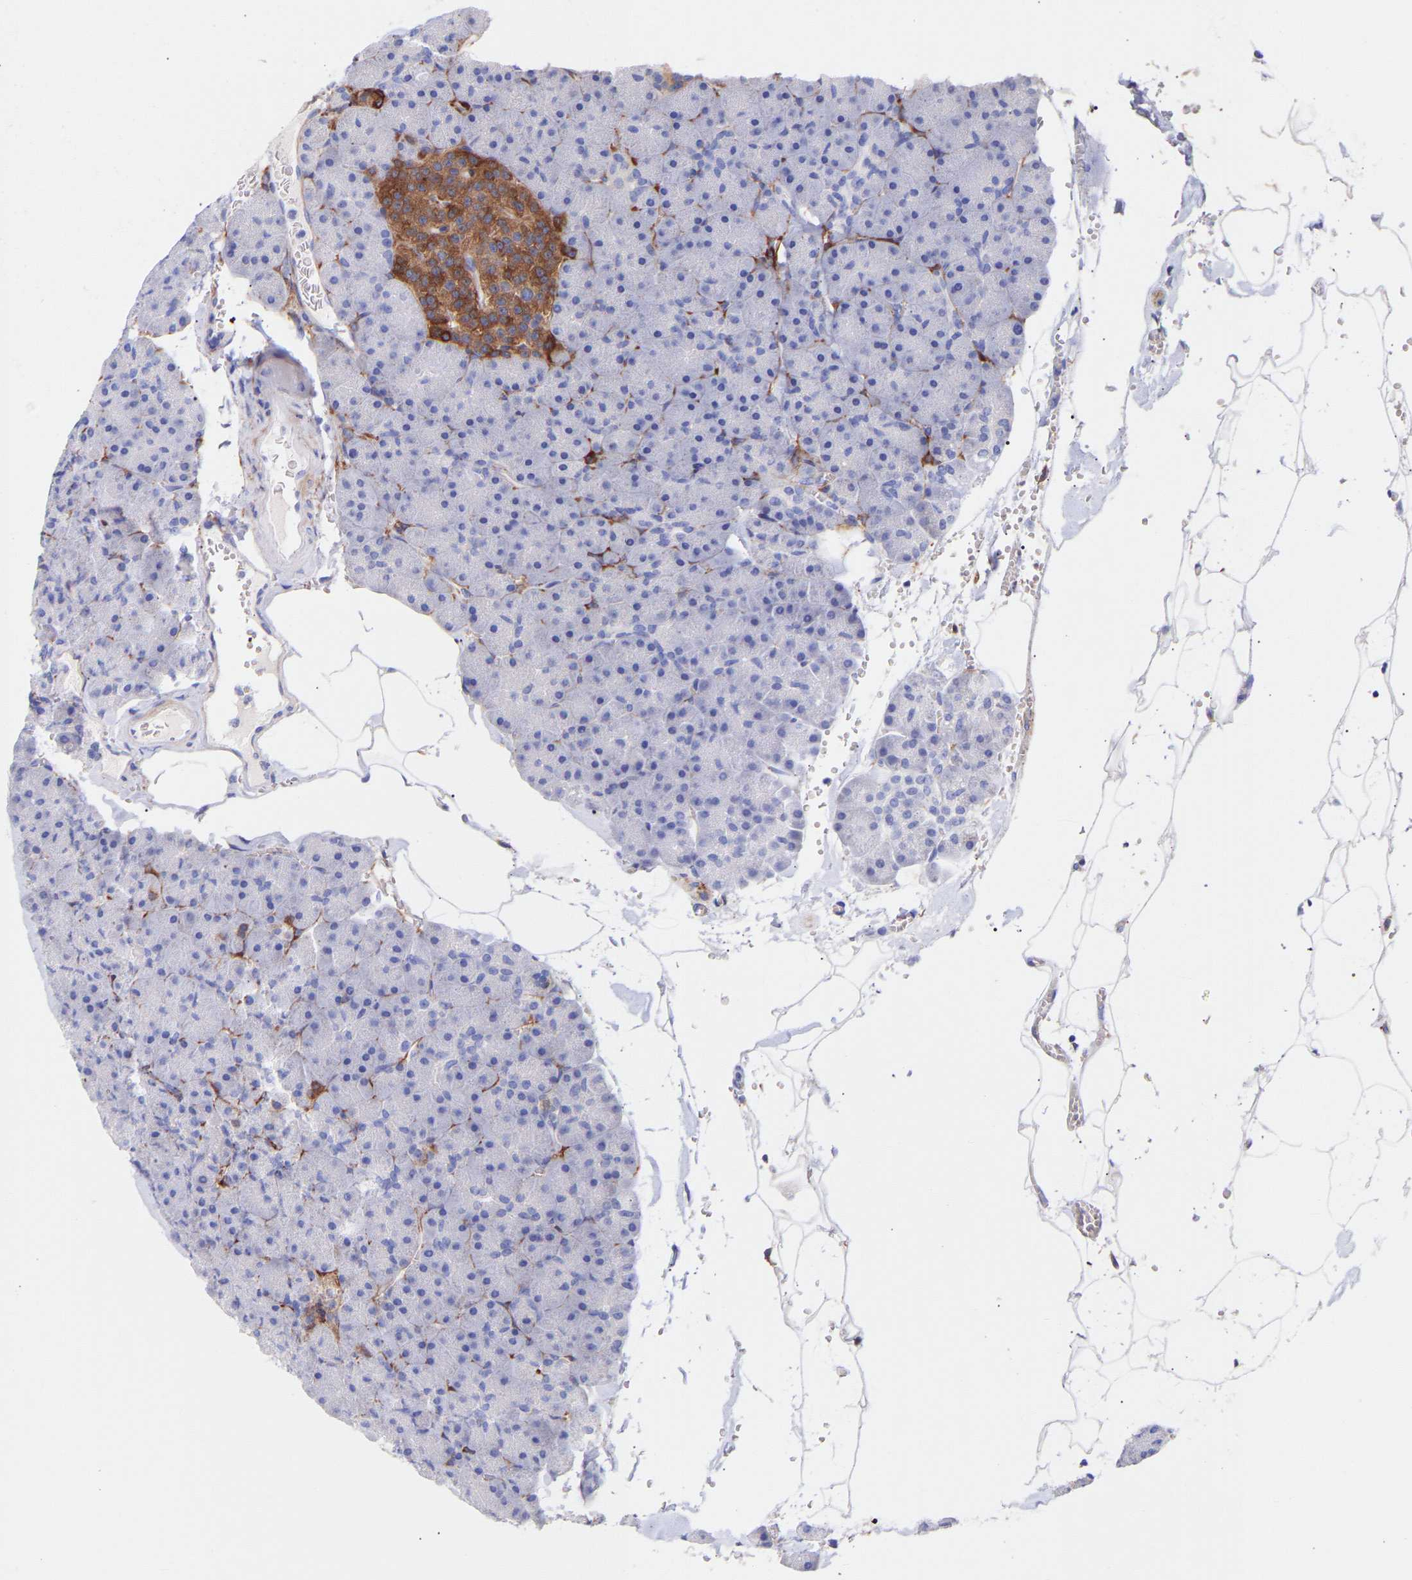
{"staining": {"intensity": "negative", "quantity": "none", "location": "none"}, "tissue": "pancreas", "cell_type": "Exocrine glandular cells", "image_type": "normal", "snomed": [{"axis": "morphology", "description": "Normal tissue, NOS"}, {"axis": "topography", "description": "Pancreas"}], "caption": "Image shows no protein expression in exocrine glandular cells of unremarkable pancreas. Nuclei are stained in blue.", "gene": "AMPH", "patient": {"sex": "male", "age": 35}}